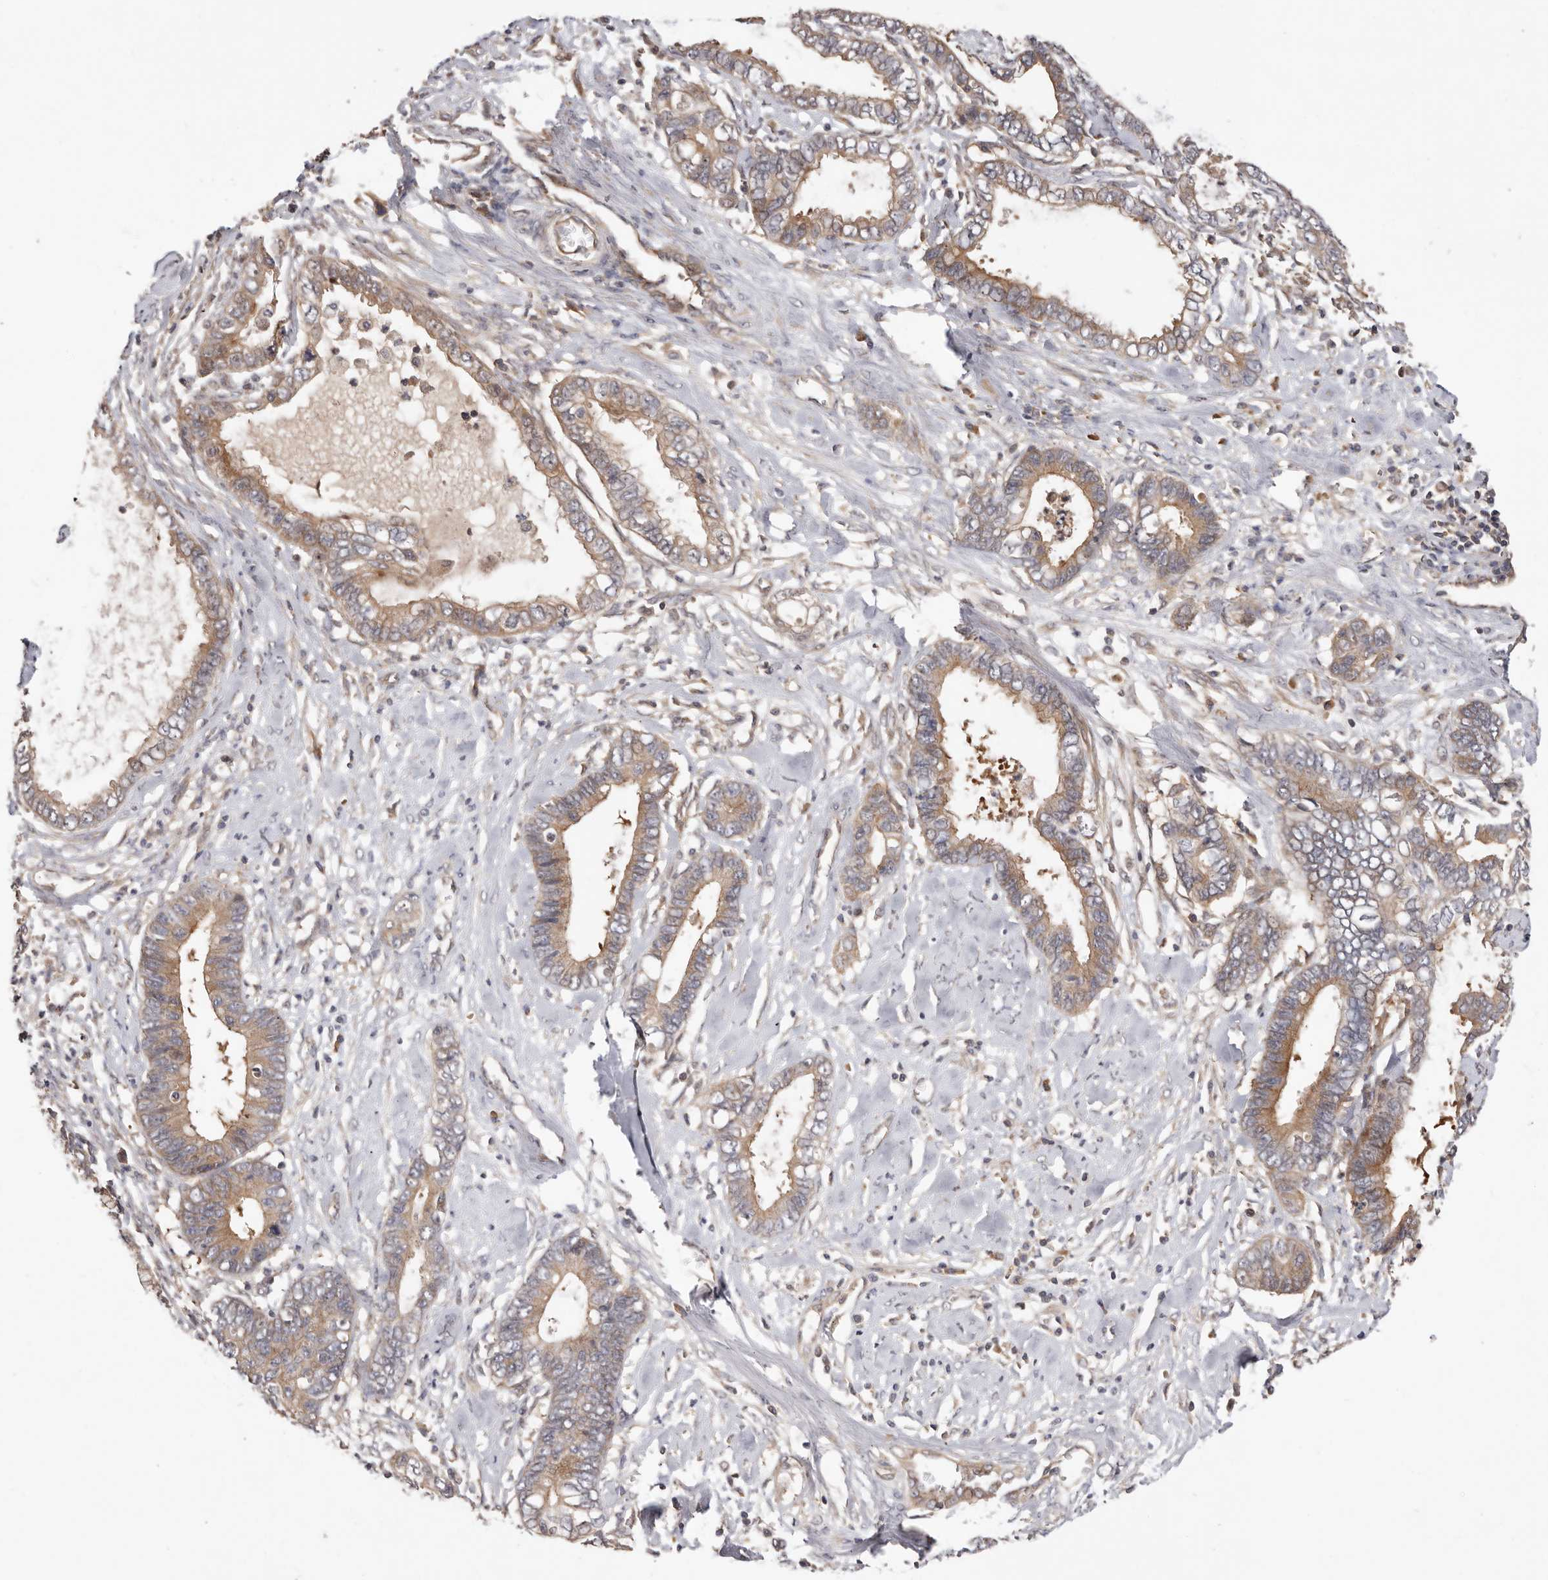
{"staining": {"intensity": "moderate", "quantity": ">75%", "location": "cytoplasmic/membranous"}, "tissue": "cervical cancer", "cell_type": "Tumor cells", "image_type": "cancer", "snomed": [{"axis": "morphology", "description": "Adenocarcinoma, NOS"}, {"axis": "topography", "description": "Cervix"}], "caption": "An image of cervical adenocarcinoma stained for a protein reveals moderate cytoplasmic/membranous brown staining in tumor cells. The staining was performed using DAB to visualize the protein expression in brown, while the nuclei were stained in blue with hematoxylin (Magnification: 20x).", "gene": "DOP1A", "patient": {"sex": "female", "age": 44}}